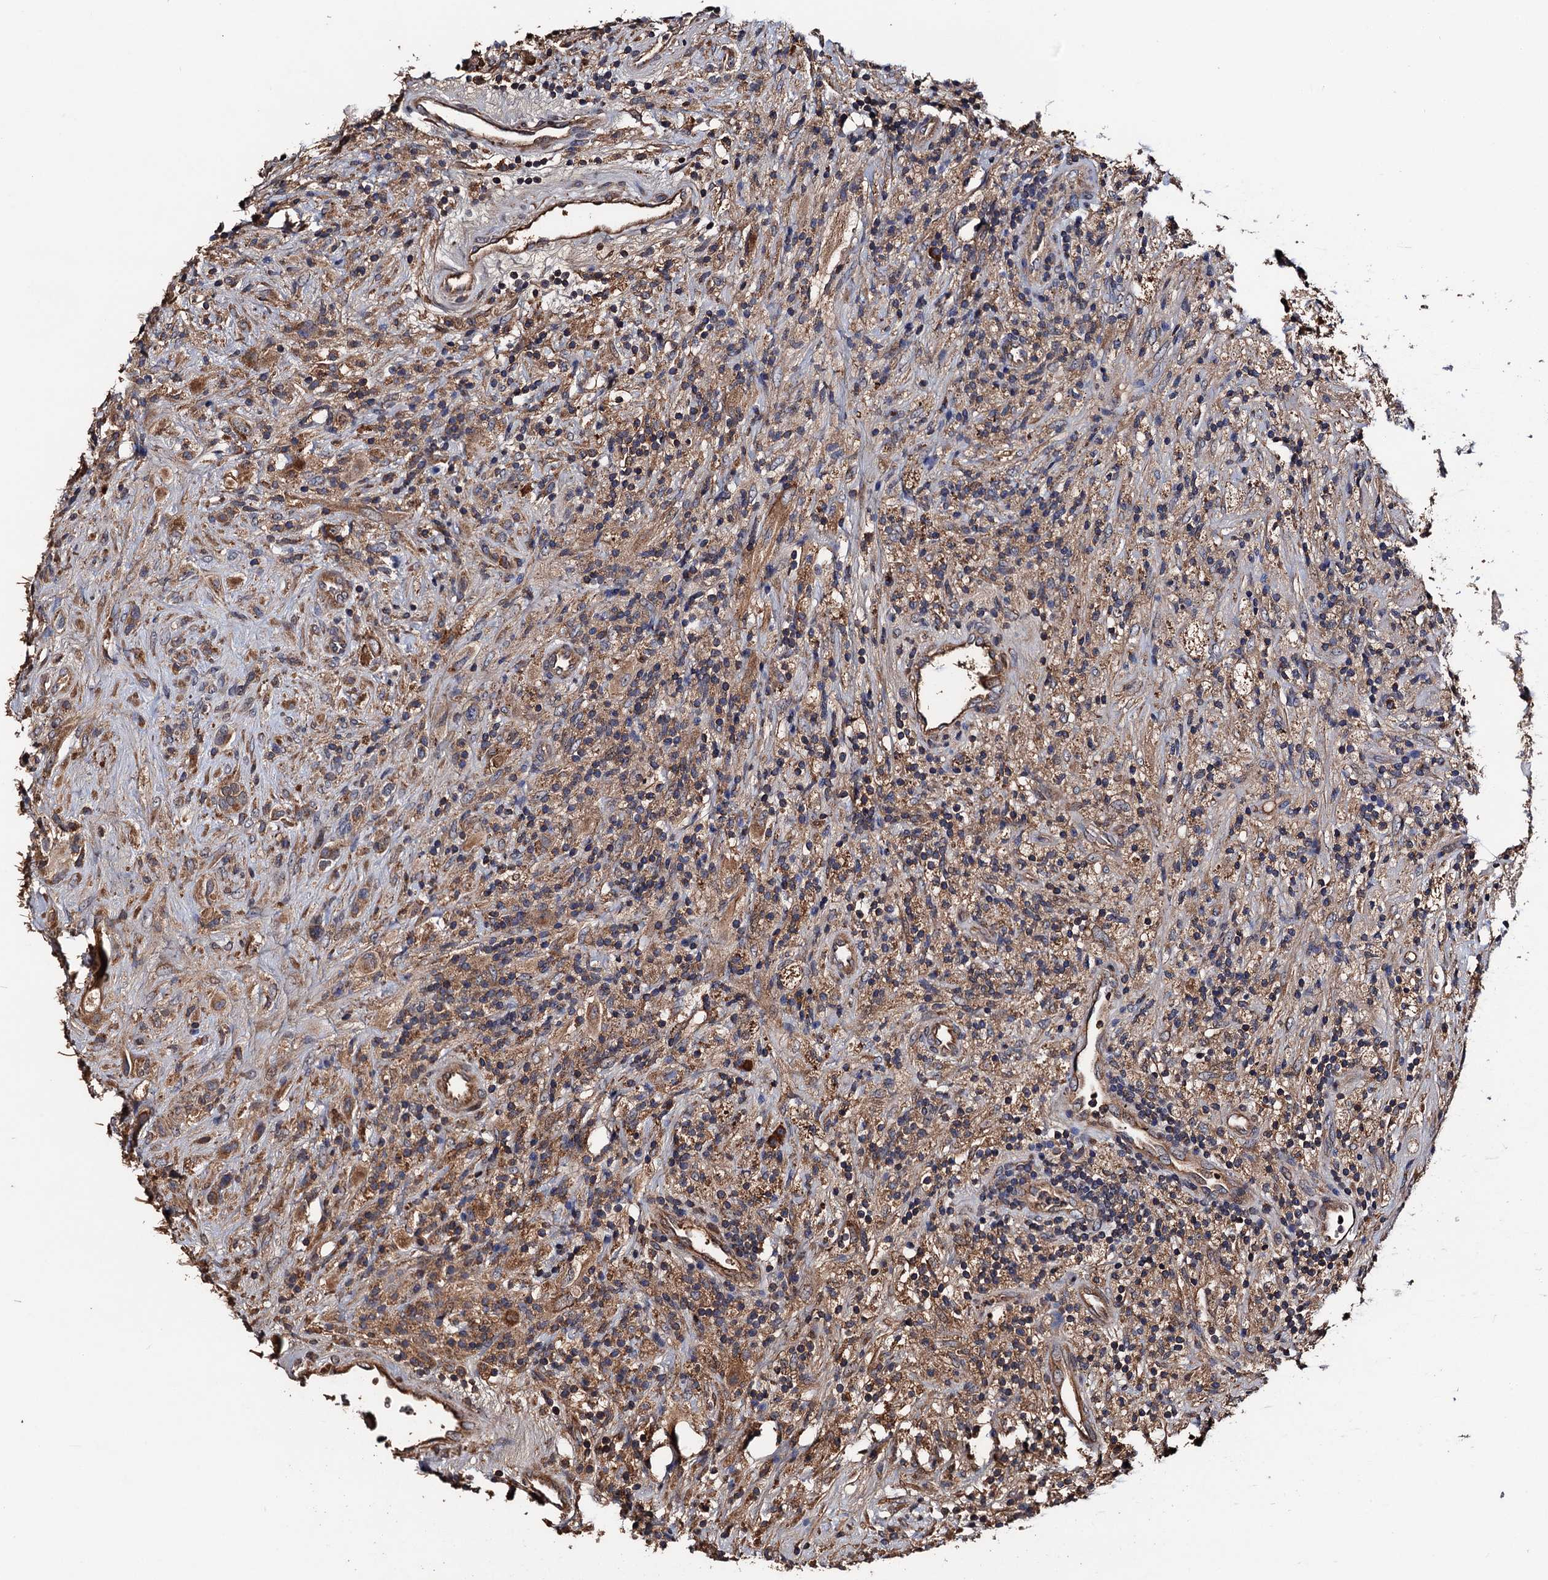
{"staining": {"intensity": "moderate", "quantity": ">75%", "location": "cytoplasmic/membranous"}, "tissue": "glioma", "cell_type": "Tumor cells", "image_type": "cancer", "snomed": [{"axis": "morphology", "description": "Glioma, malignant, High grade"}, {"axis": "topography", "description": "Brain"}], "caption": "Moderate cytoplasmic/membranous expression is present in about >75% of tumor cells in malignant glioma (high-grade).", "gene": "RGS11", "patient": {"sex": "male", "age": 69}}